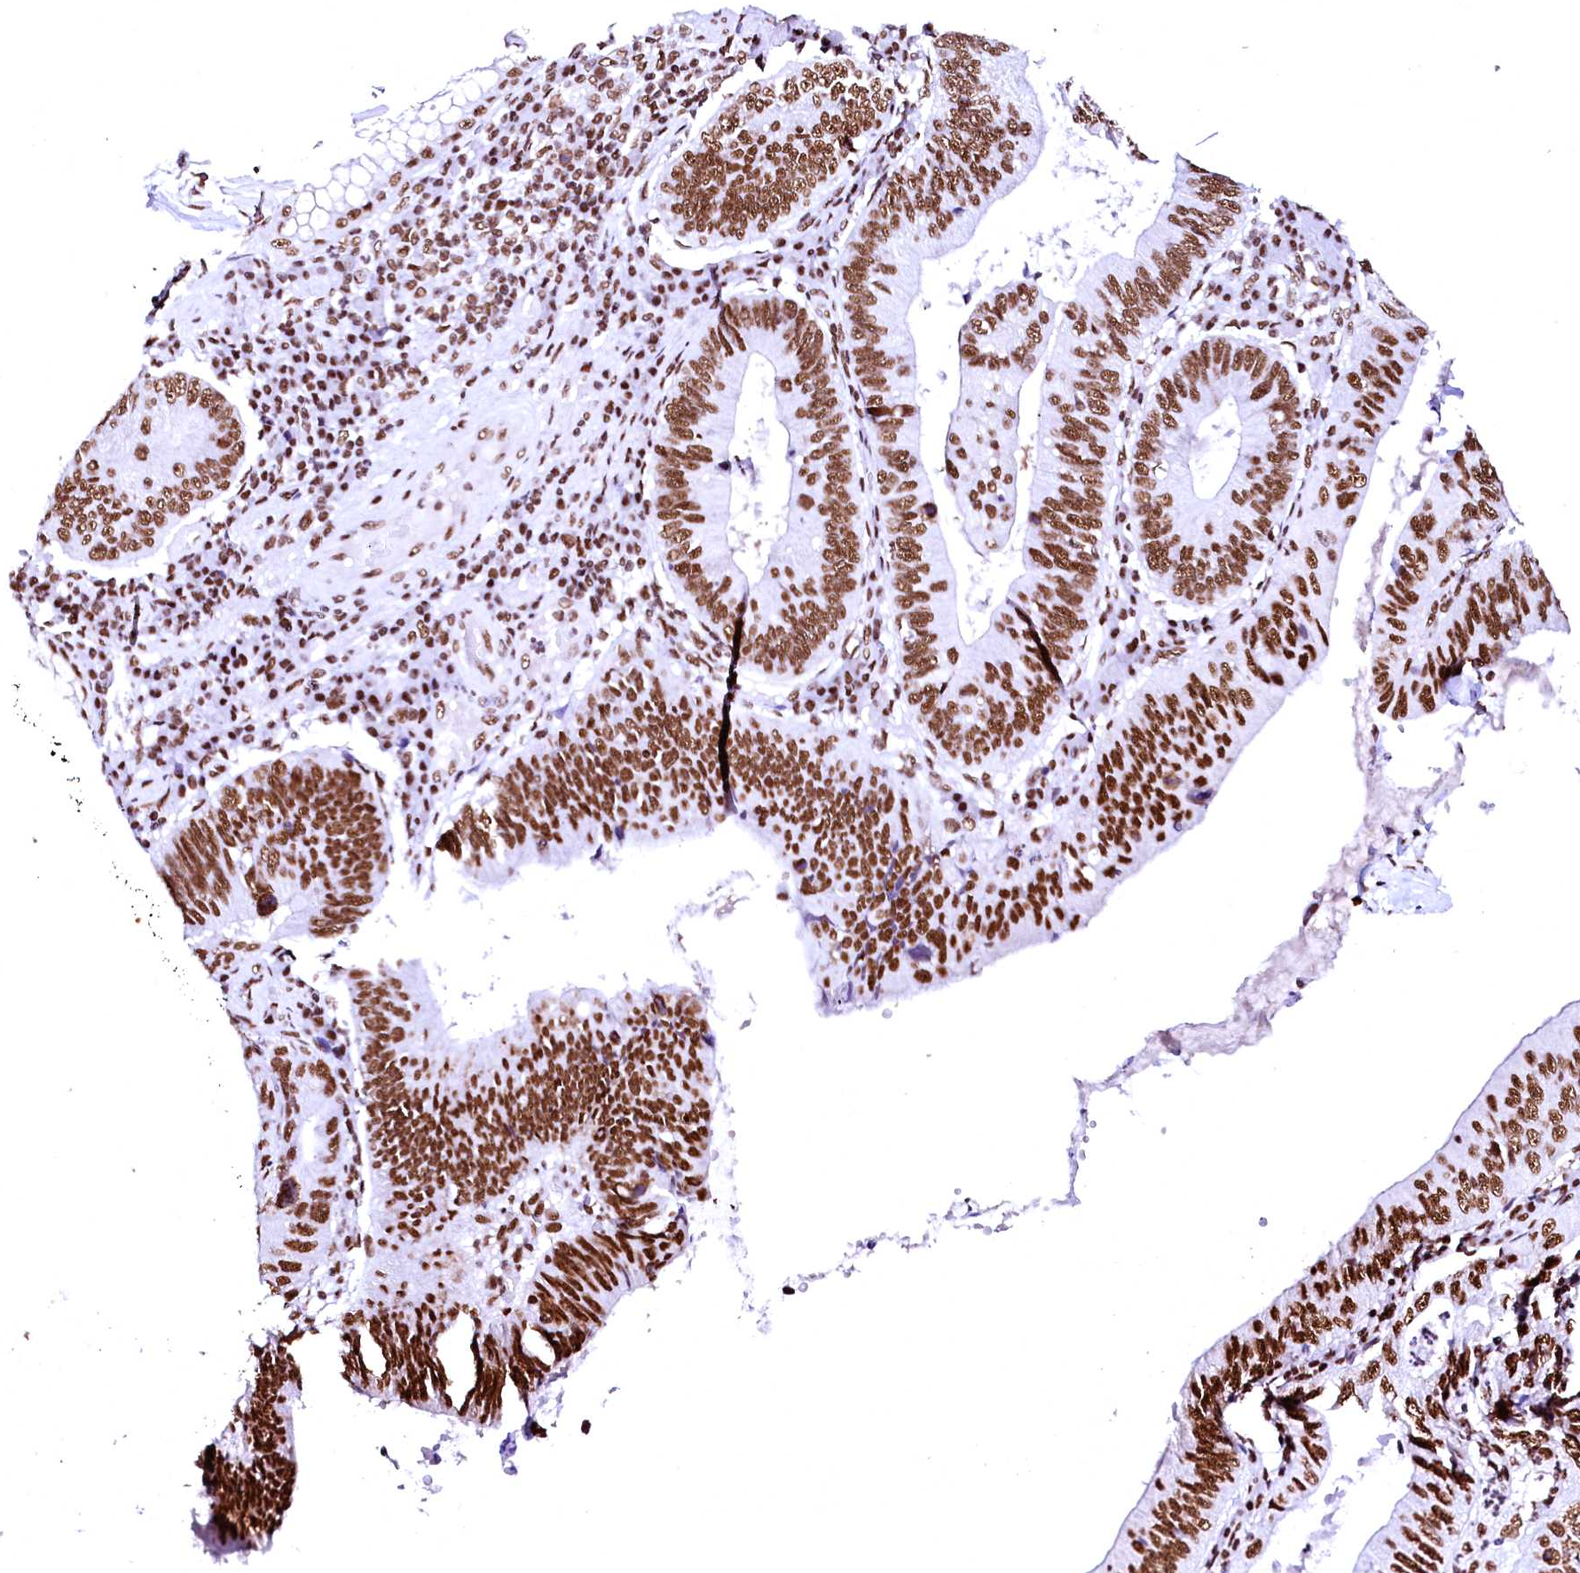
{"staining": {"intensity": "strong", "quantity": ">75%", "location": "nuclear"}, "tissue": "stomach cancer", "cell_type": "Tumor cells", "image_type": "cancer", "snomed": [{"axis": "morphology", "description": "Adenocarcinoma, NOS"}, {"axis": "topography", "description": "Stomach"}], "caption": "Stomach adenocarcinoma tissue reveals strong nuclear staining in approximately >75% of tumor cells, visualized by immunohistochemistry. (IHC, brightfield microscopy, high magnification).", "gene": "CPSF6", "patient": {"sex": "male", "age": 59}}